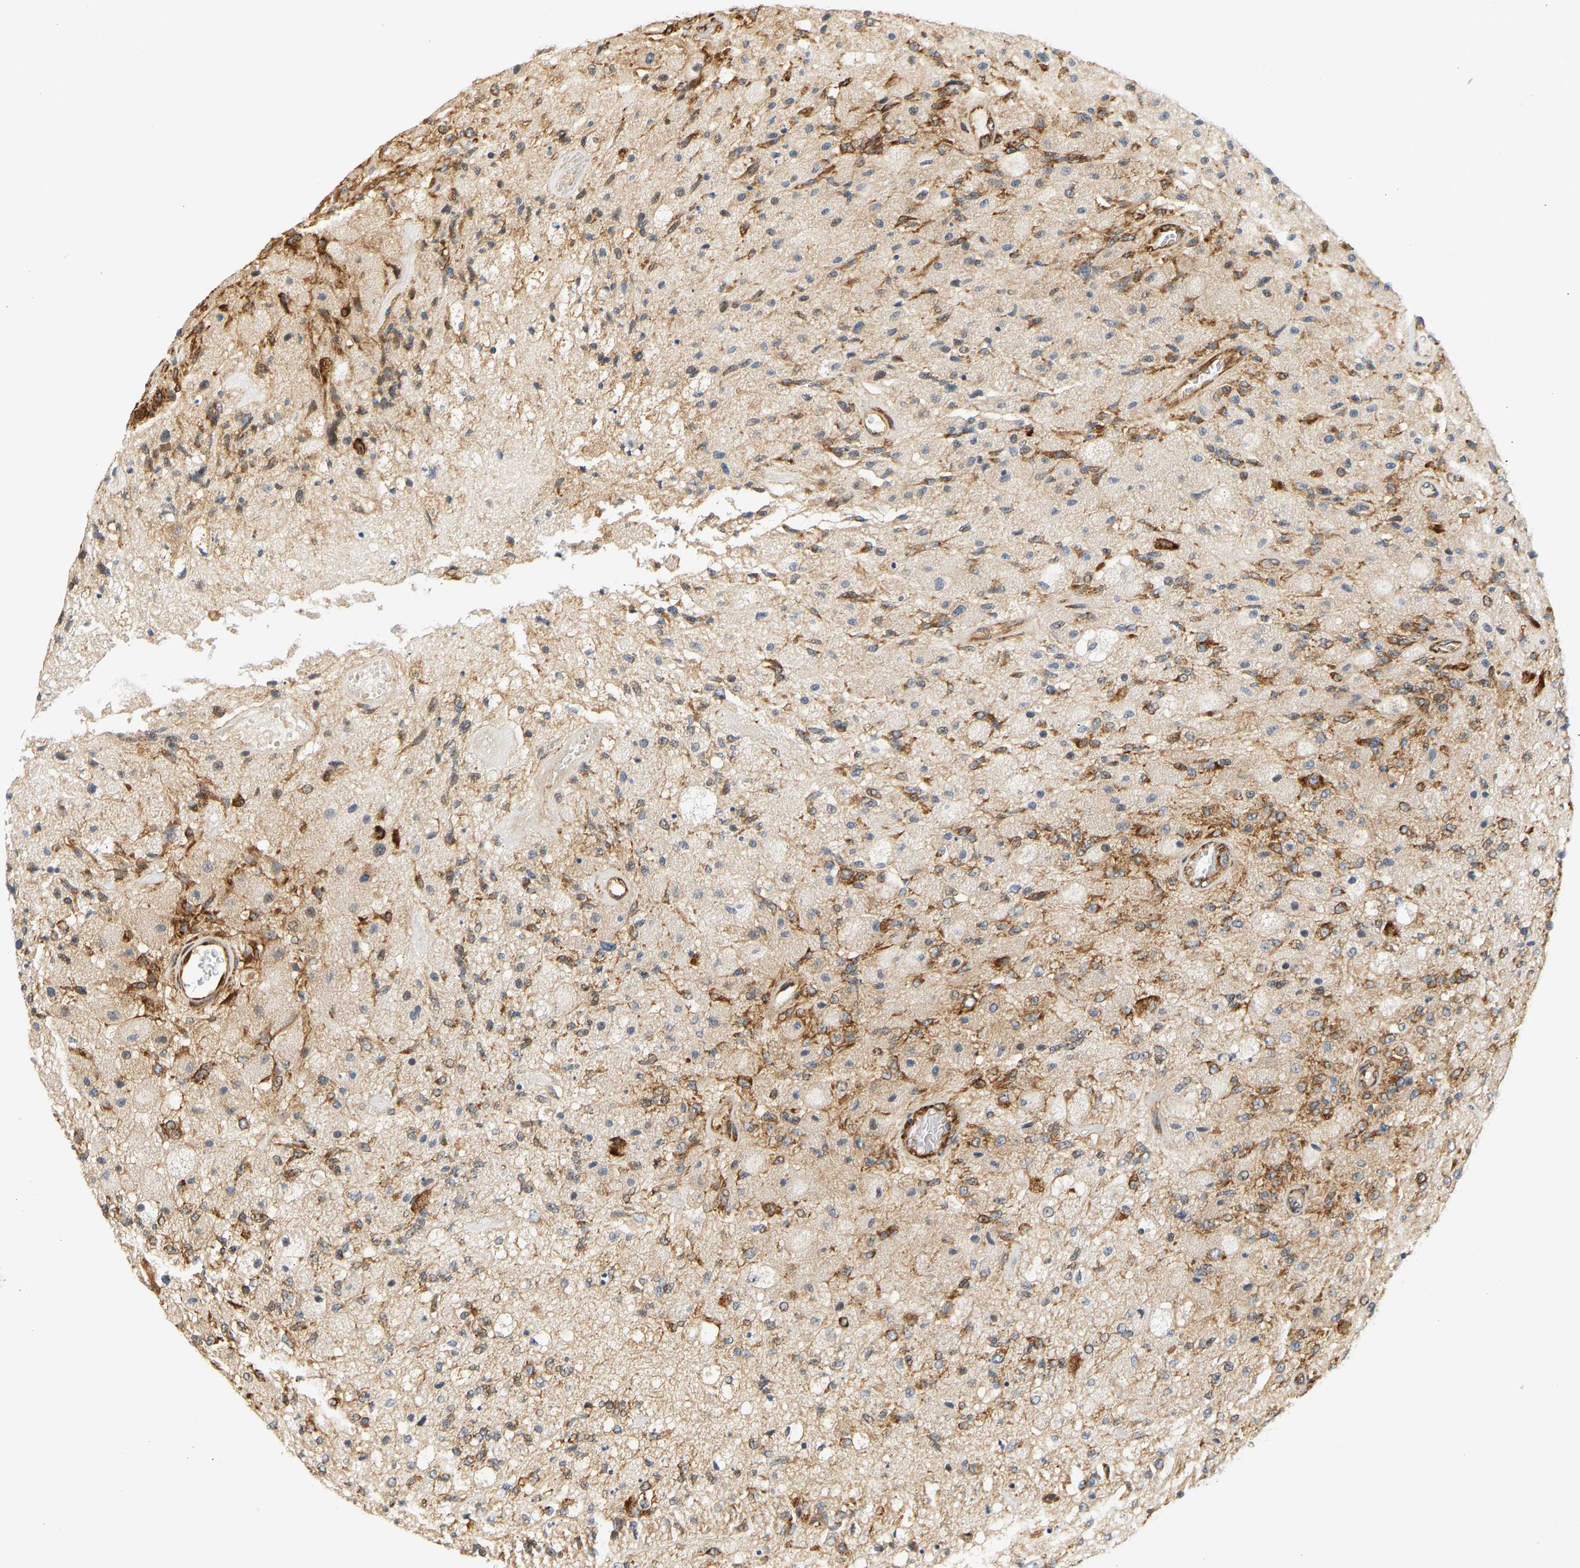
{"staining": {"intensity": "moderate", "quantity": ">75%", "location": "cytoplasmic/membranous"}, "tissue": "glioma", "cell_type": "Tumor cells", "image_type": "cancer", "snomed": [{"axis": "morphology", "description": "Normal tissue, NOS"}, {"axis": "morphology", "description": "Glioma, malignant, High grade"}, {"axis": "topography", "description": "Cerebral cortex"}], "caption": "Malignant glioma (high-grade) stained with immunohistochemistry (IHC) exhibits moderate cytoplasmic/membranous positivity in approximately >75% of tumor cells.", "gene": "RPS14", "patient": {"sex": "male", "age": 77}}